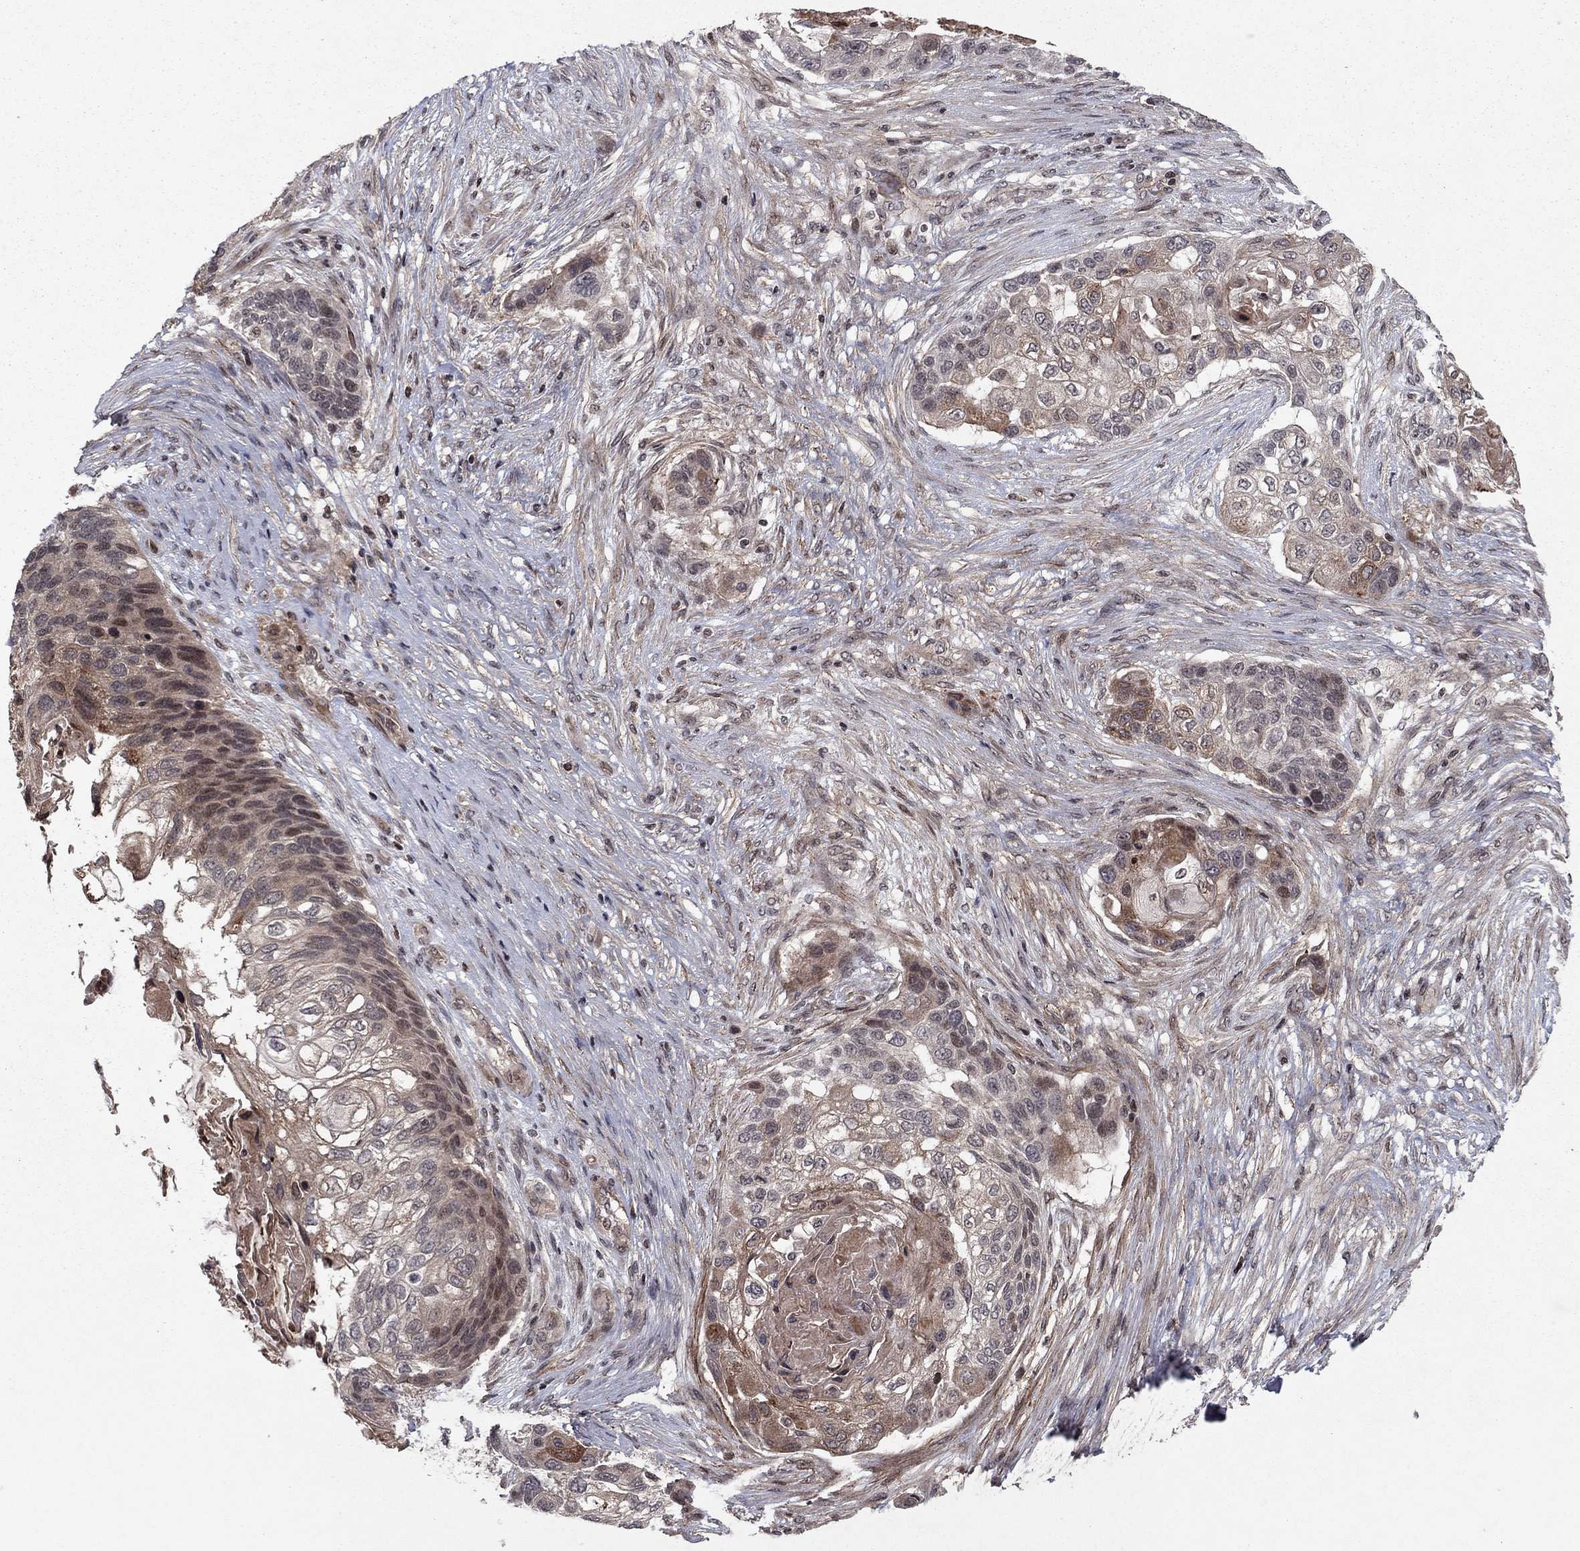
{"staining": {"intensity": "moderate", "quantity": "25%-75%", "location": "cytoplasmic/membranous"}, "tissue": "lung cancer", "cell_type": "Tumor cells", "image_type": "cancer", "snomed": [{"axis": "morphology", "description": "Squamous cell carcinoma, NOS"}, {"axis": "topography", "description": "Lung"}], "caption": "Tumor cells exhibit medium levels of moderate cytoplasmic/membranous positivity in about 25%-75% of cells in lung cancer. Using DAB (3,3'-diaminobenzidine) (brown) and hematoxylin (blue) stains, captured at high magnification using brightfield microscopy.", "gene": "SORBS1", "patient": {"sex": "male", "age": 69}}